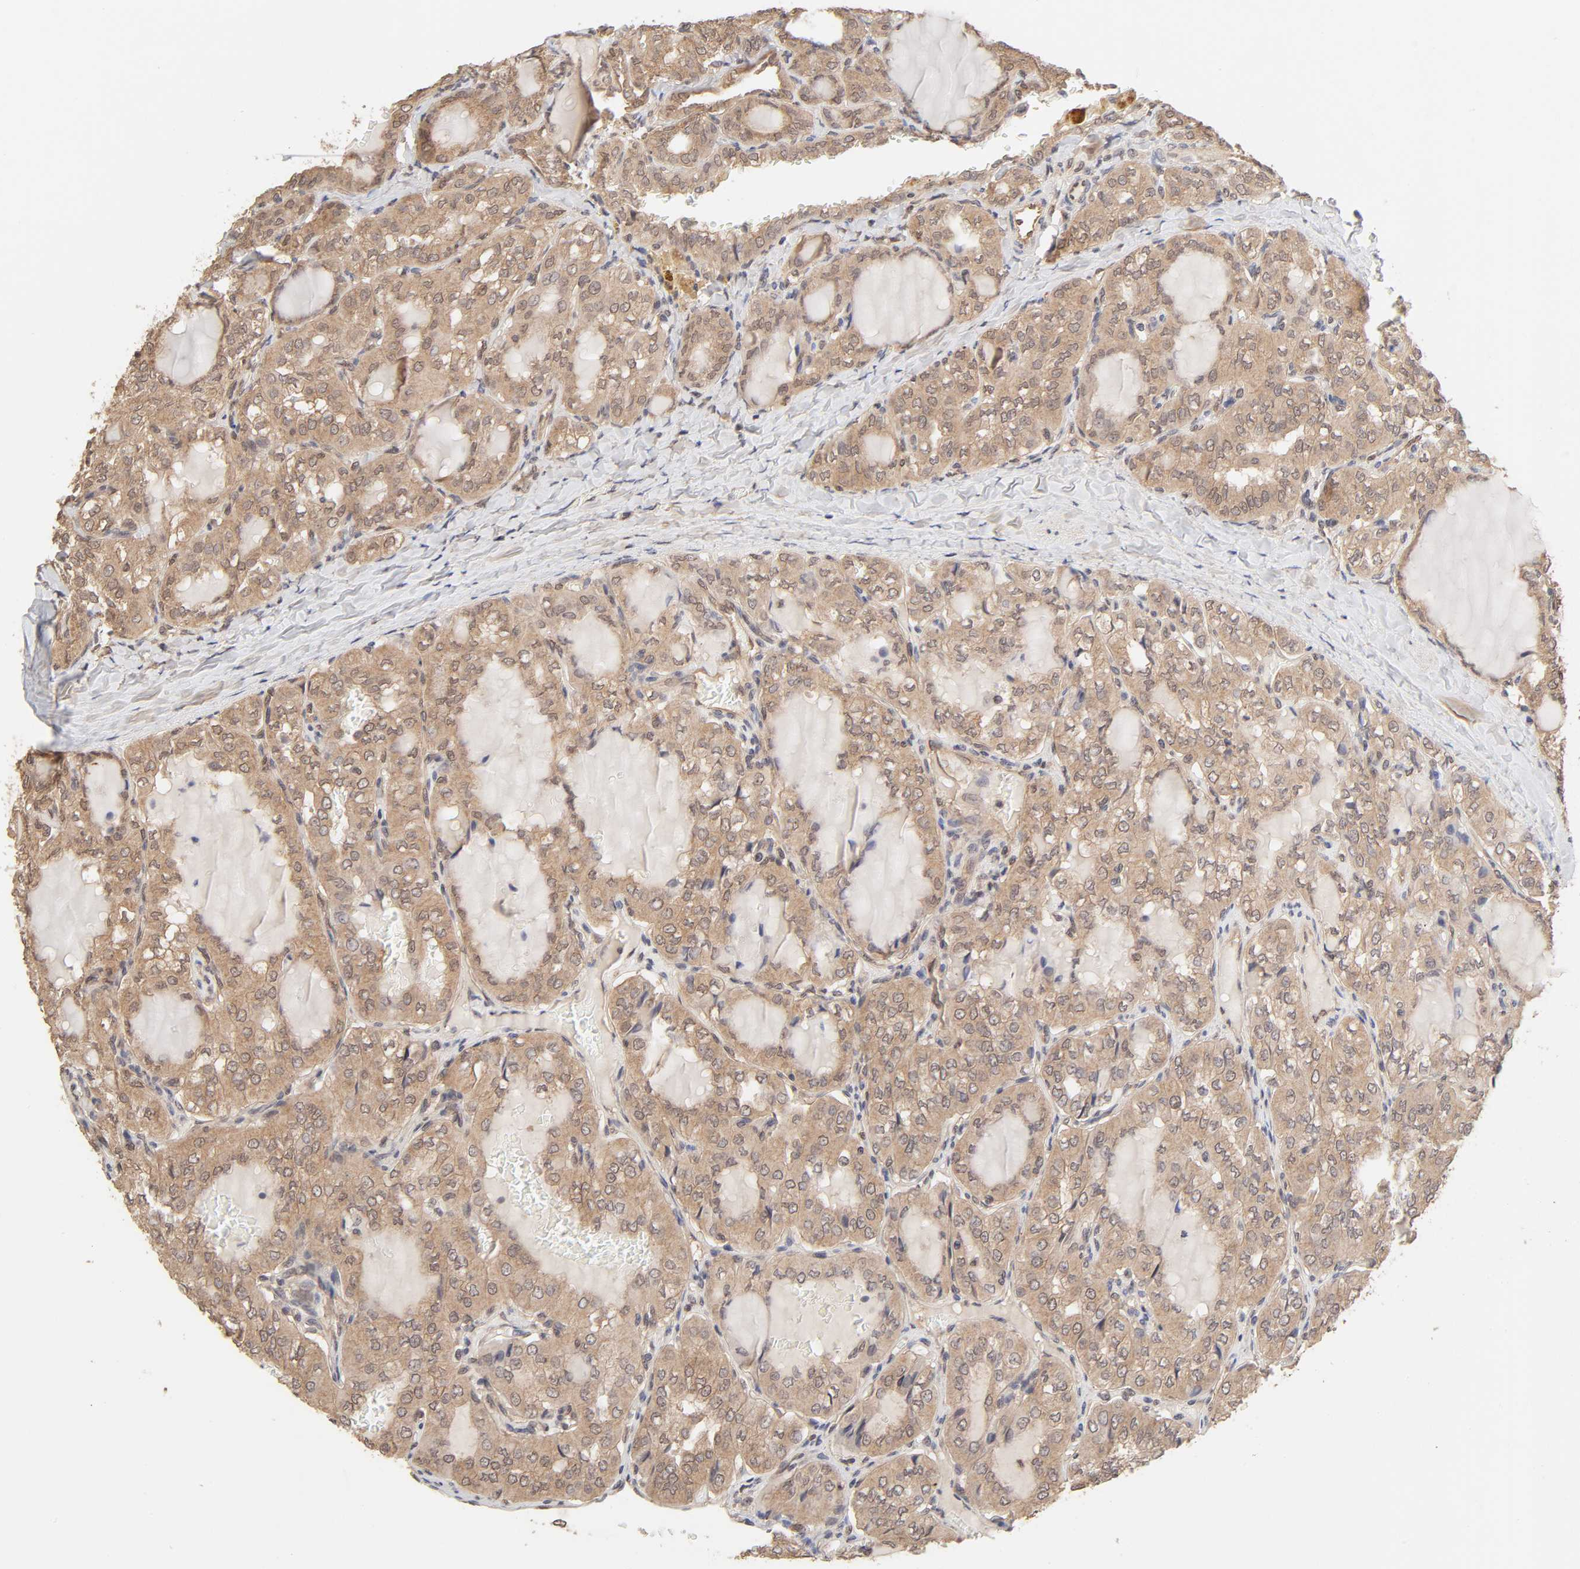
{"staining": {"intensity": "moderate", "quantity": ">75%", "location": "cytoplasmic/membranous"}, "tissue": "thyroid cancer", "cell_type": "Tumor cells", "image_type": "cancer", "snomed": [{"axis": "morphology", "description": "Papillary adenocarcinoma, NOS"}, {"axis": "topography", "description": "Thyroid gland"}], "caption": "Thyroid papillary adenocarcinoma stained with IHC demonstrates moderate cytoplasmic/membranous staining in about >75% of tumor cells. (Stains: DAB in brown, nuclei in blue, Microscopy: brightfield microscopy at high magnification).", "gene": "MAPK1", "patient": {"sex": "male", "age": 20}}